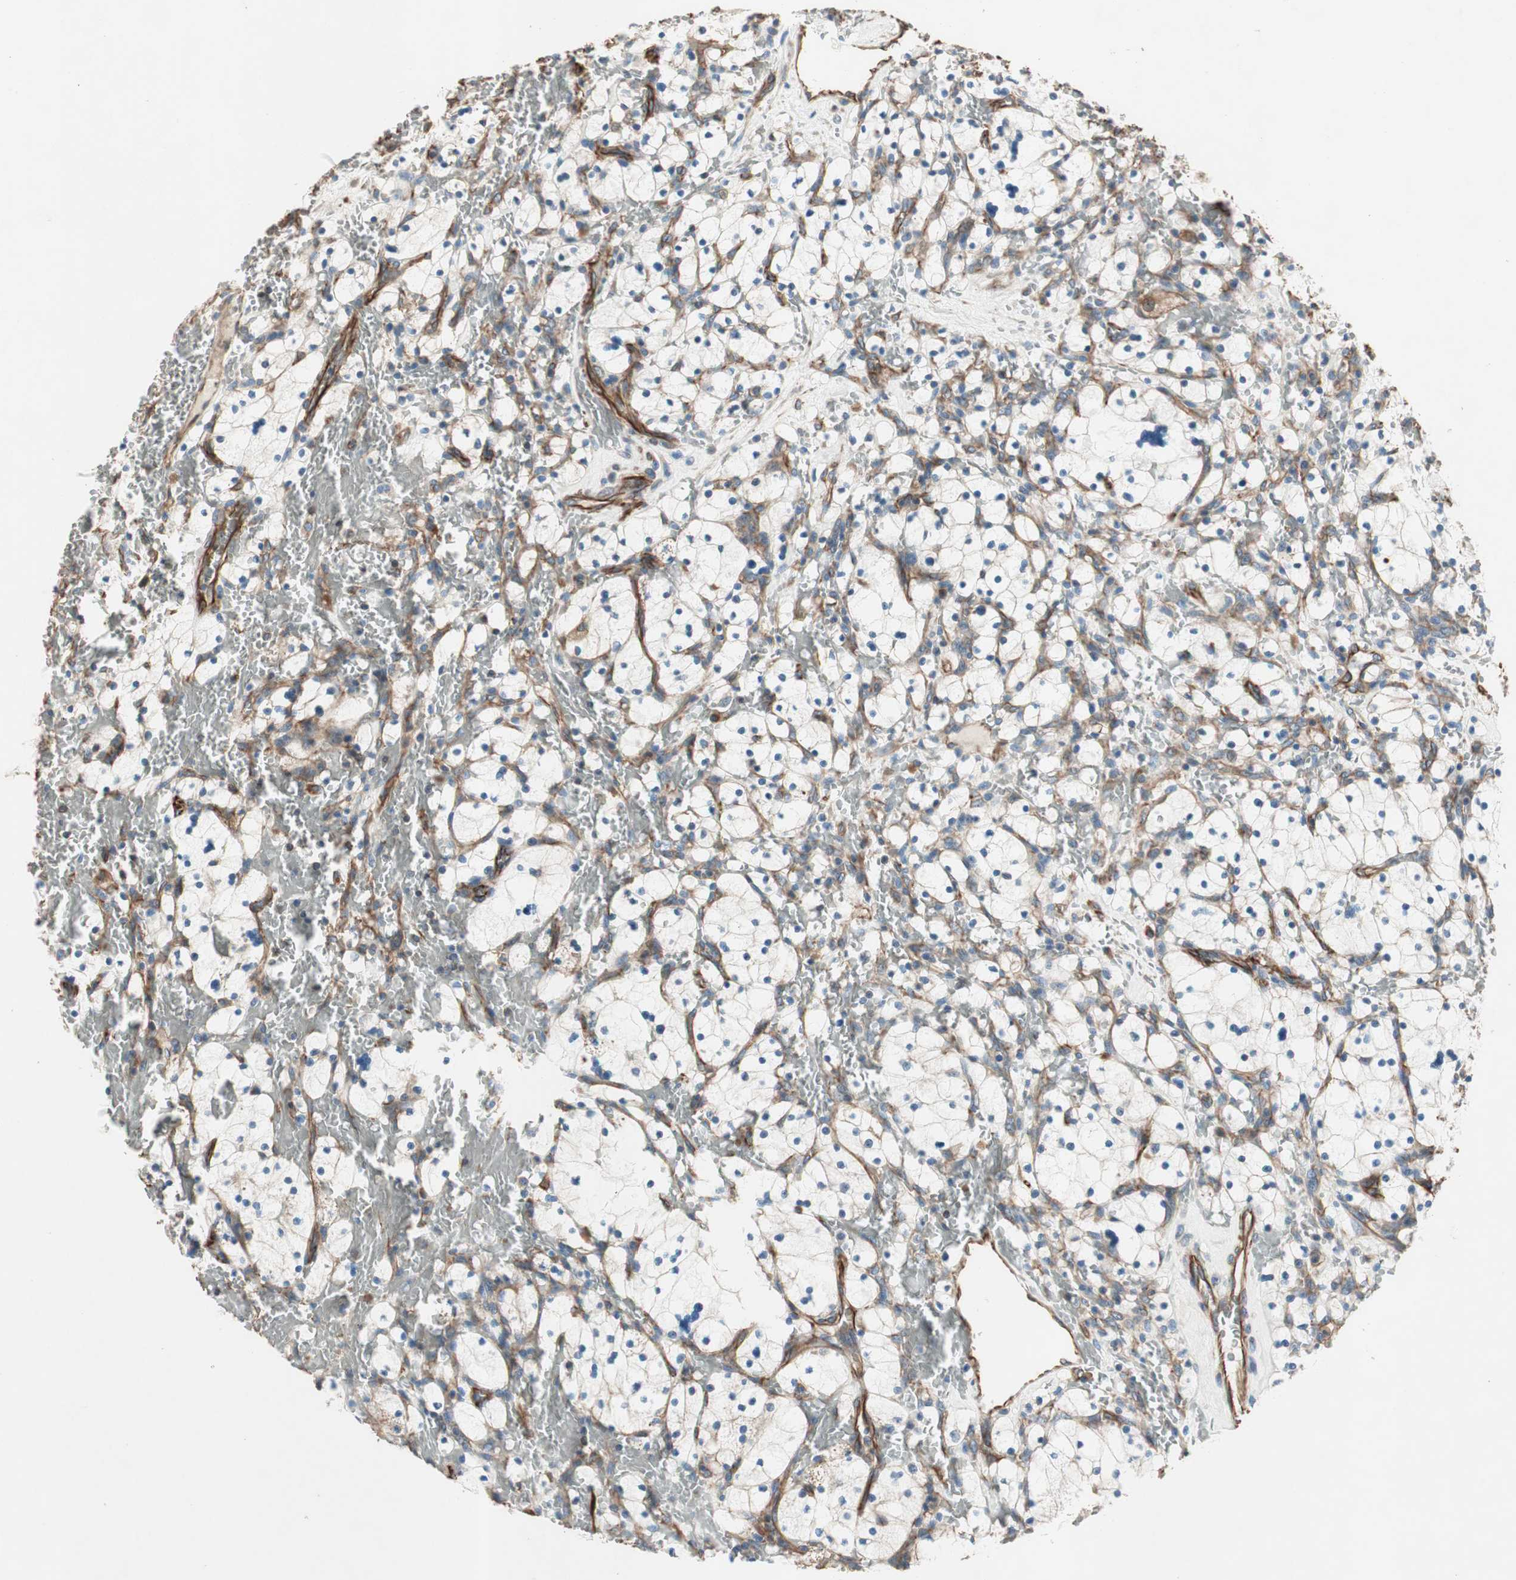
{"staining": {"intensity": "negative", "quantity": "none", "location": "none"}, "tissue": "renal cancer", "cell_type": "Tumor cells", "image_type": "cancer", "snomed": [{"axis": "morphology", "description": "Adenocarcinoma, NOS"}, {"axis": "topography", "description": "Kidney"}], "caption": "High power microscopy image of an immunohistochemistry (IHC) photomicrograph of renal cancer (adenocarcinoma), revealing no significant positivity in tumor cells.", "gene": "SRCIN1", "patient": {"sex": "female", "age": 83}}